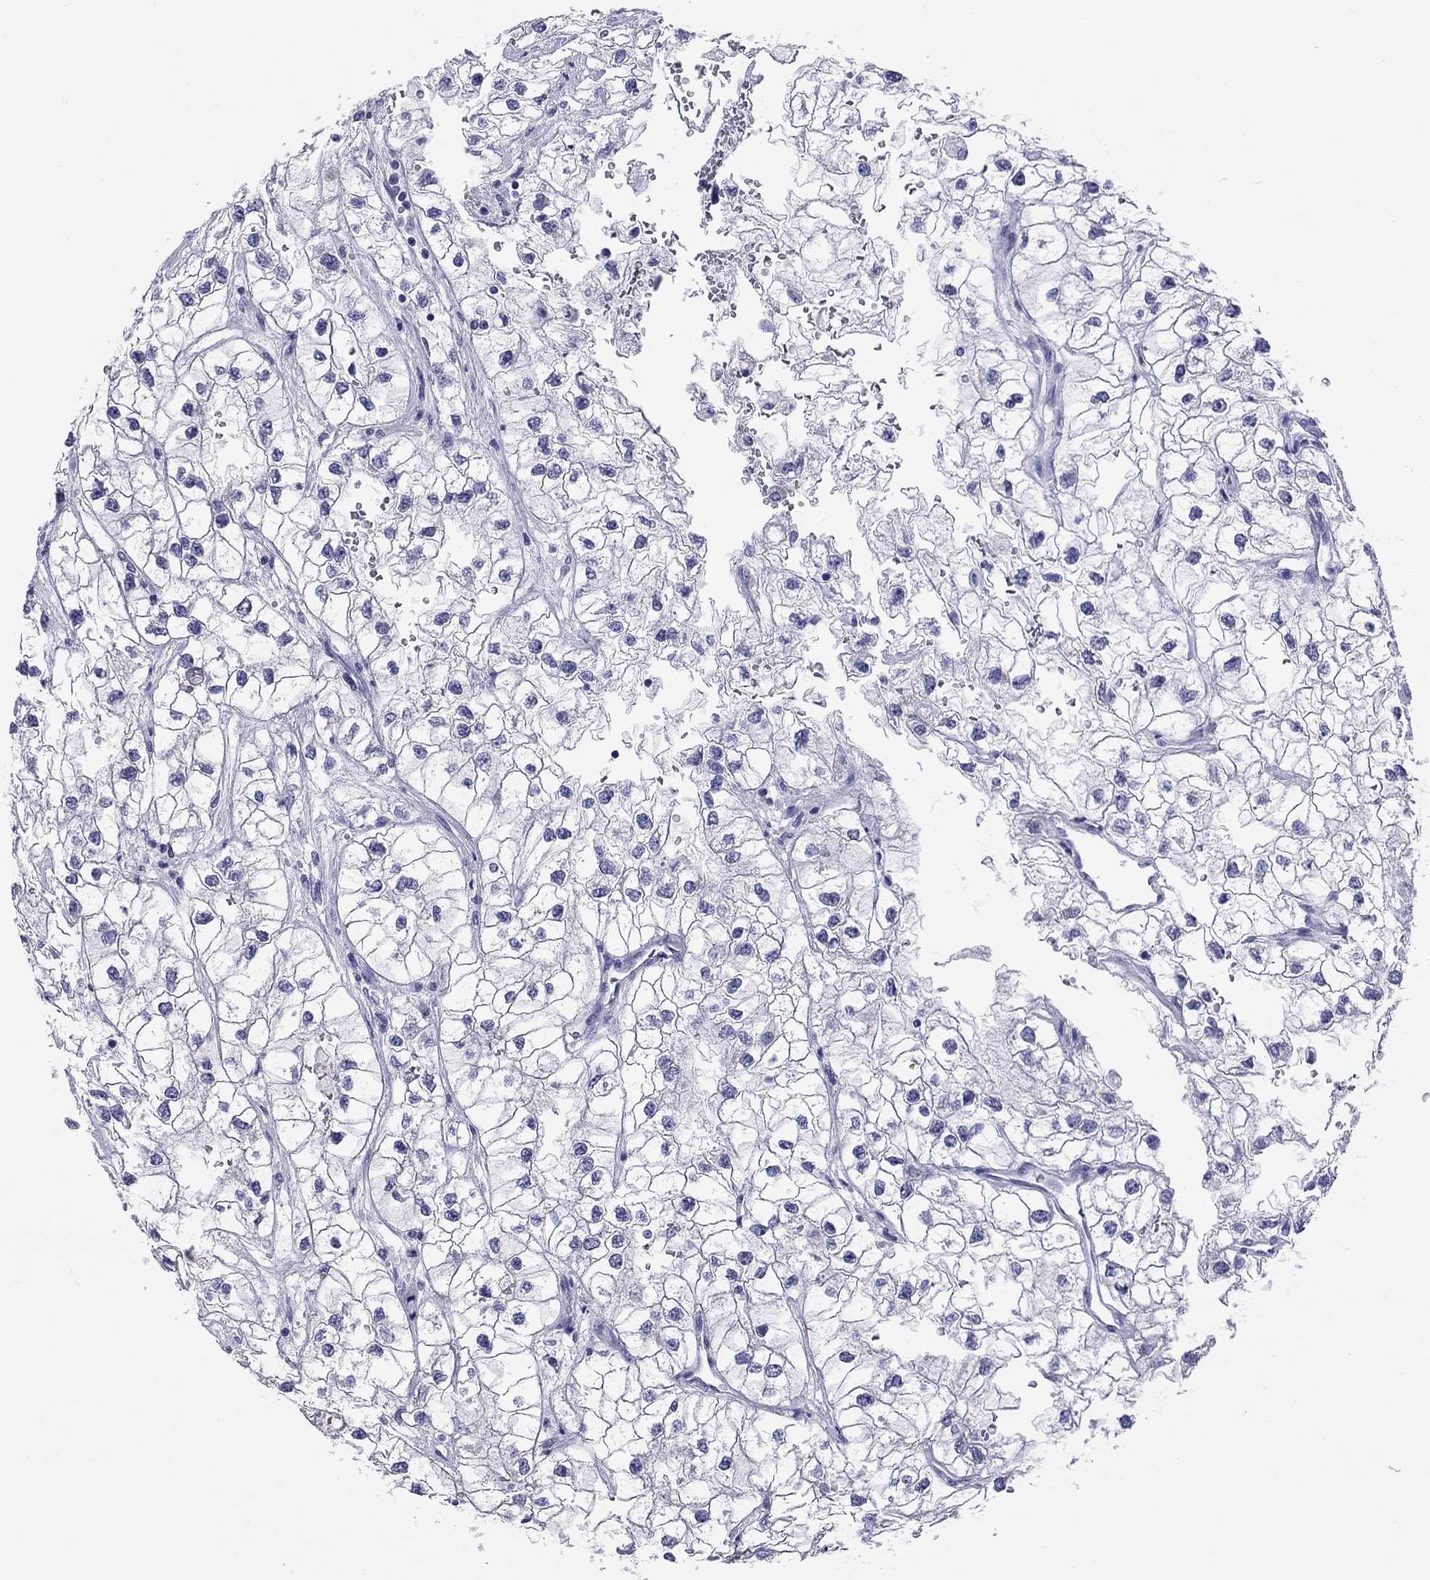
{"staining": {"intensity": "negative", "quantity": "none", "location": "none"}, "tissue": "renal cancer", "cell_type": "Tumor cells", "image_type": "cancer", "snomed": [{"axis": "morphology", "description": "Adenocarcinoma, NOS"}, {"axis": "topography", "description": "Kidney"}], "caption": "There is no significant staining in tumor cells of renal cancer (adenocarcinoma).", "gene": "ARMC12", "patient": {"sex": "male", "age": 59}}